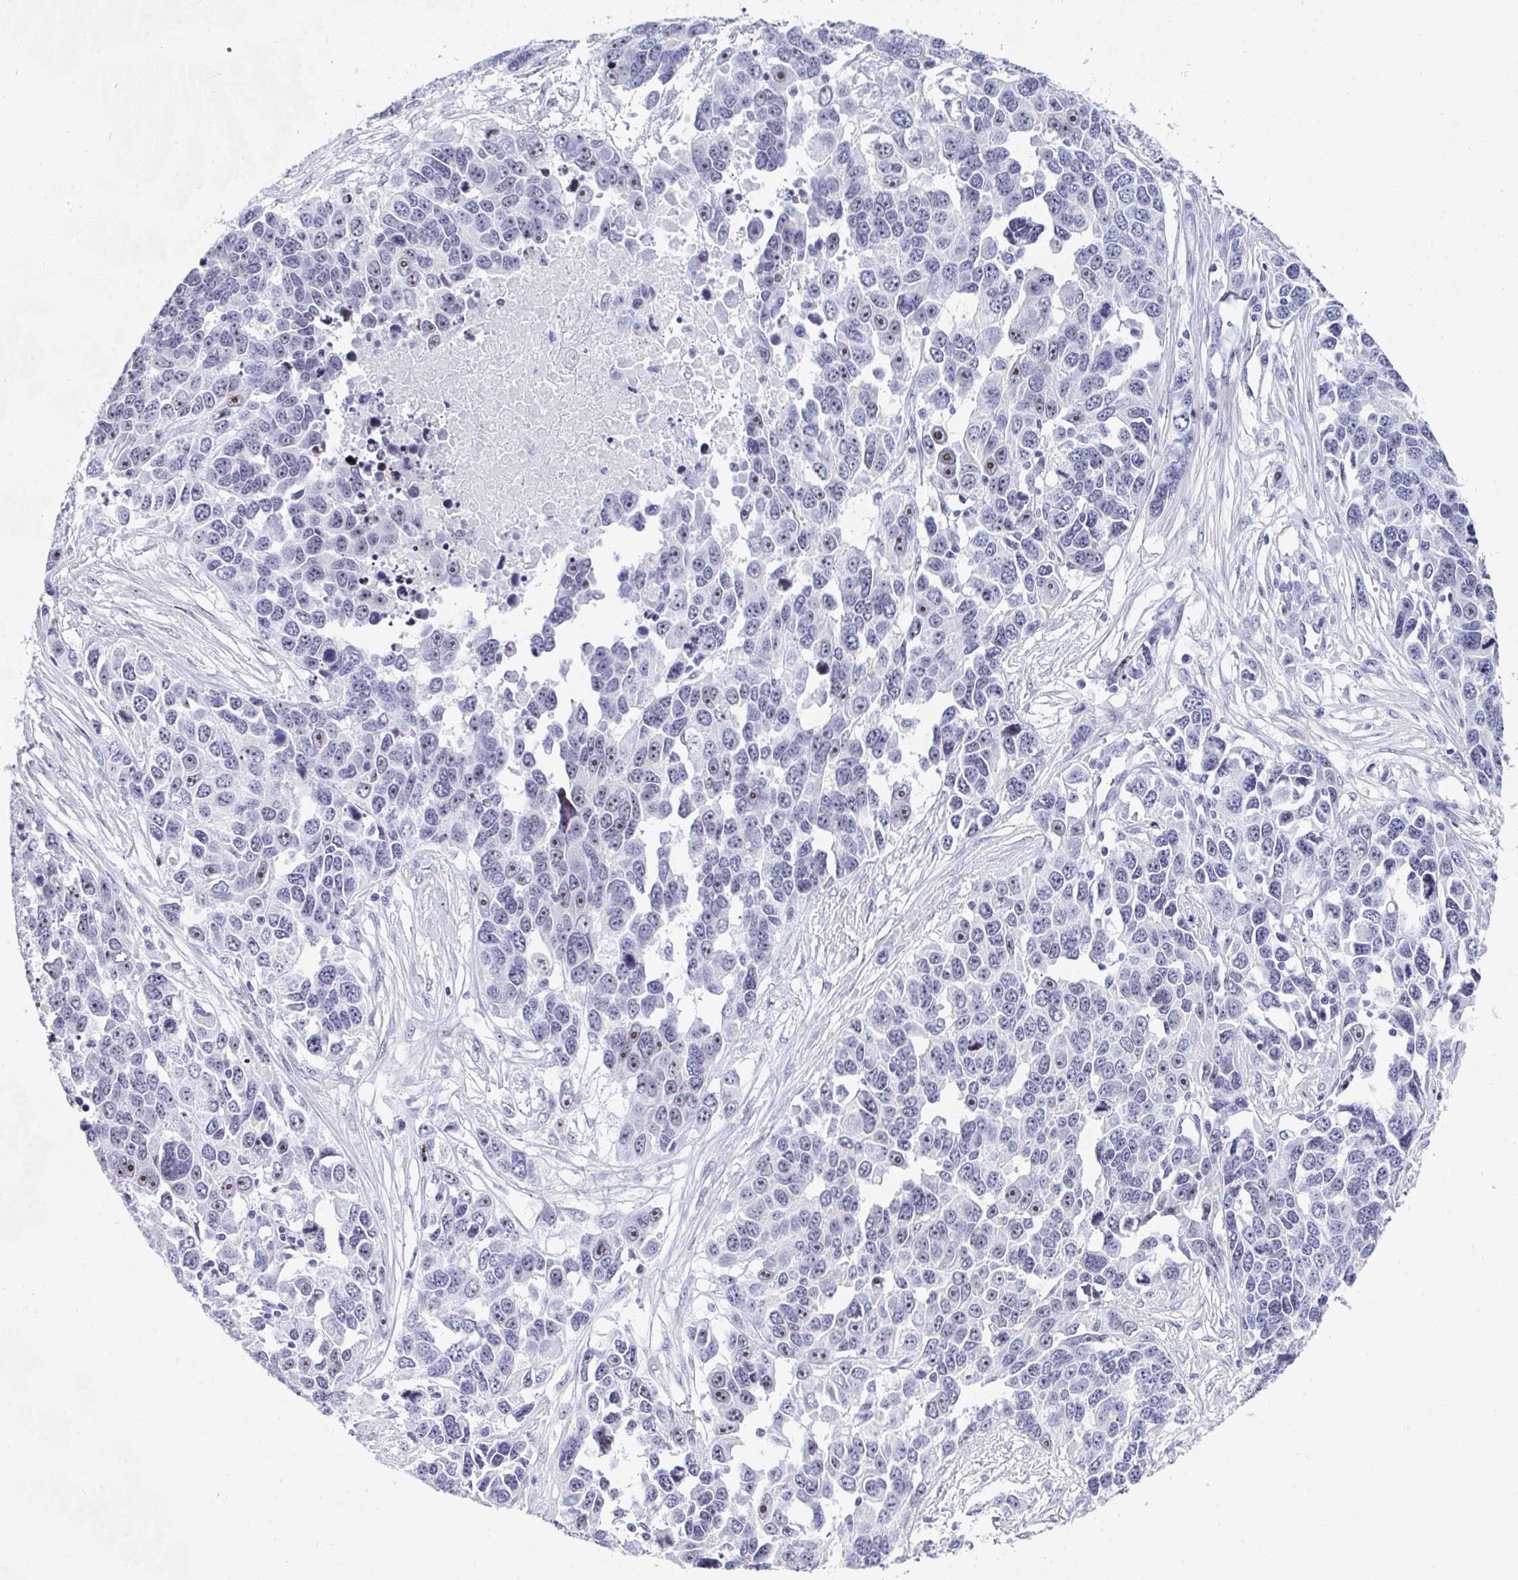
{"staining": {"intensity": "moderate", "quantity": "<25%", "location": "nuclear"}, "tissue": "ovarian cancer", "cell_type": "Tumor cells", "image_type": "cancer", "snomed": [{"axis": "morphology", "description": "Cystadenocarcinoma, serous, NOS"}, {"axis": "topography", "description": "Ovary"}], "caption": "IHC of ovarian cancer (serous cystadenocarcinoma) demonstrates low levels of moderate nuclear positivity in about <25% of tumor cells. Immunohistochemistry (ihc) stains the protein in brown and the nuclei are stained blue.", "gene": "NOP10", "patient": {"sex": "female", "age": 76}}